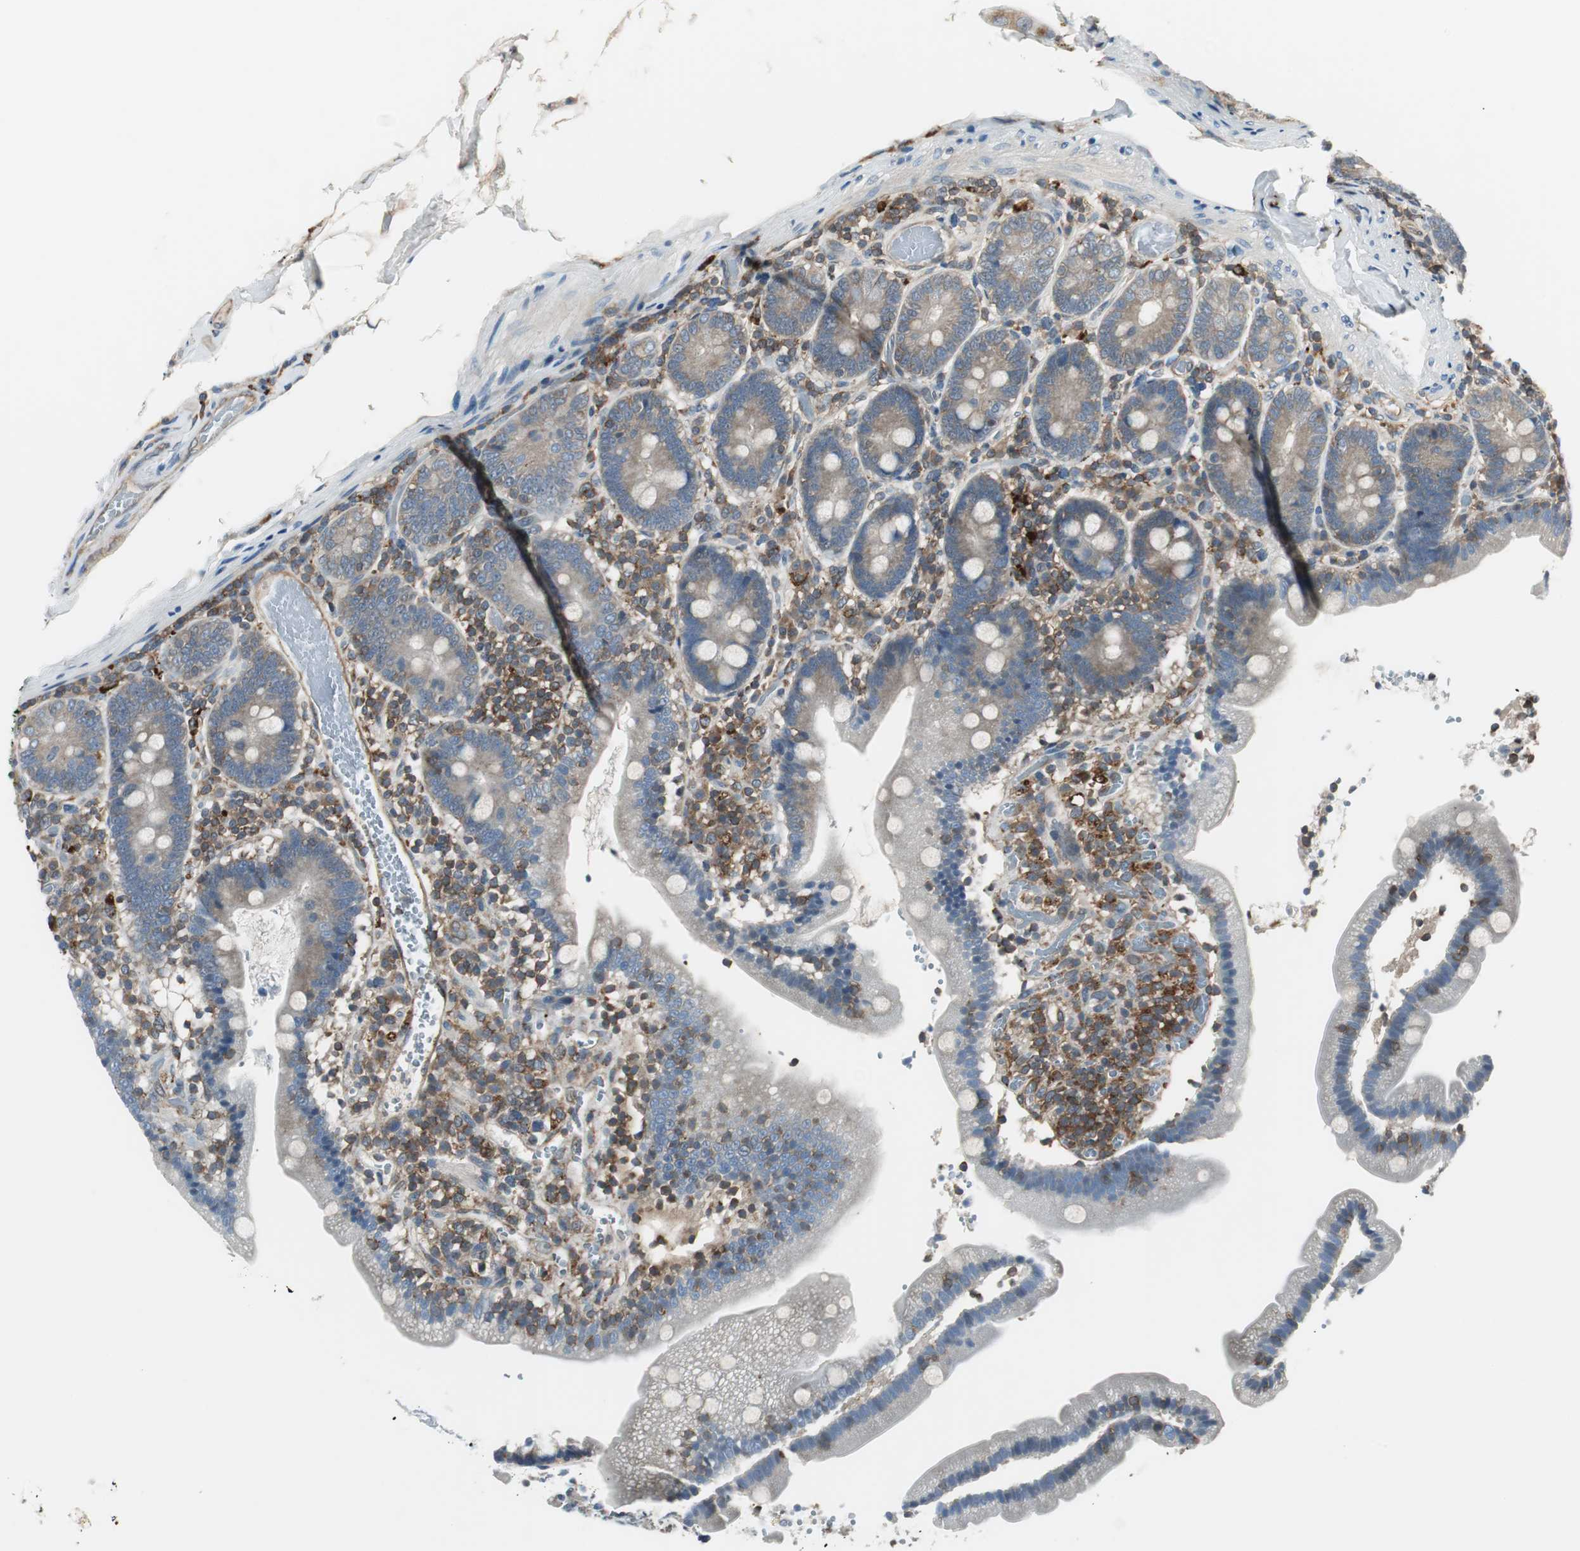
{"staining": {"intensity": "moderate", "quantity": ">75%", "location": "cytoplasmic/membranous"}, "tissue": "duodenum", "cell_type": "Glandular cells", "image_type": "normal", "snomed": [{"axis": "morphology", "description": "Normal tissue, NOS"}, {"axis": "topography", "description": "Duodenum"}], "caption": "An immunohistochemistry (IHC) histopathology image of normal tissue is shown. Protein staining in brown shows moderate cytoplasmic/membranous positivity in duodenum within glandular cells.", "gene": "NCK1", "patient": {"sex": "male", "age": 66}}